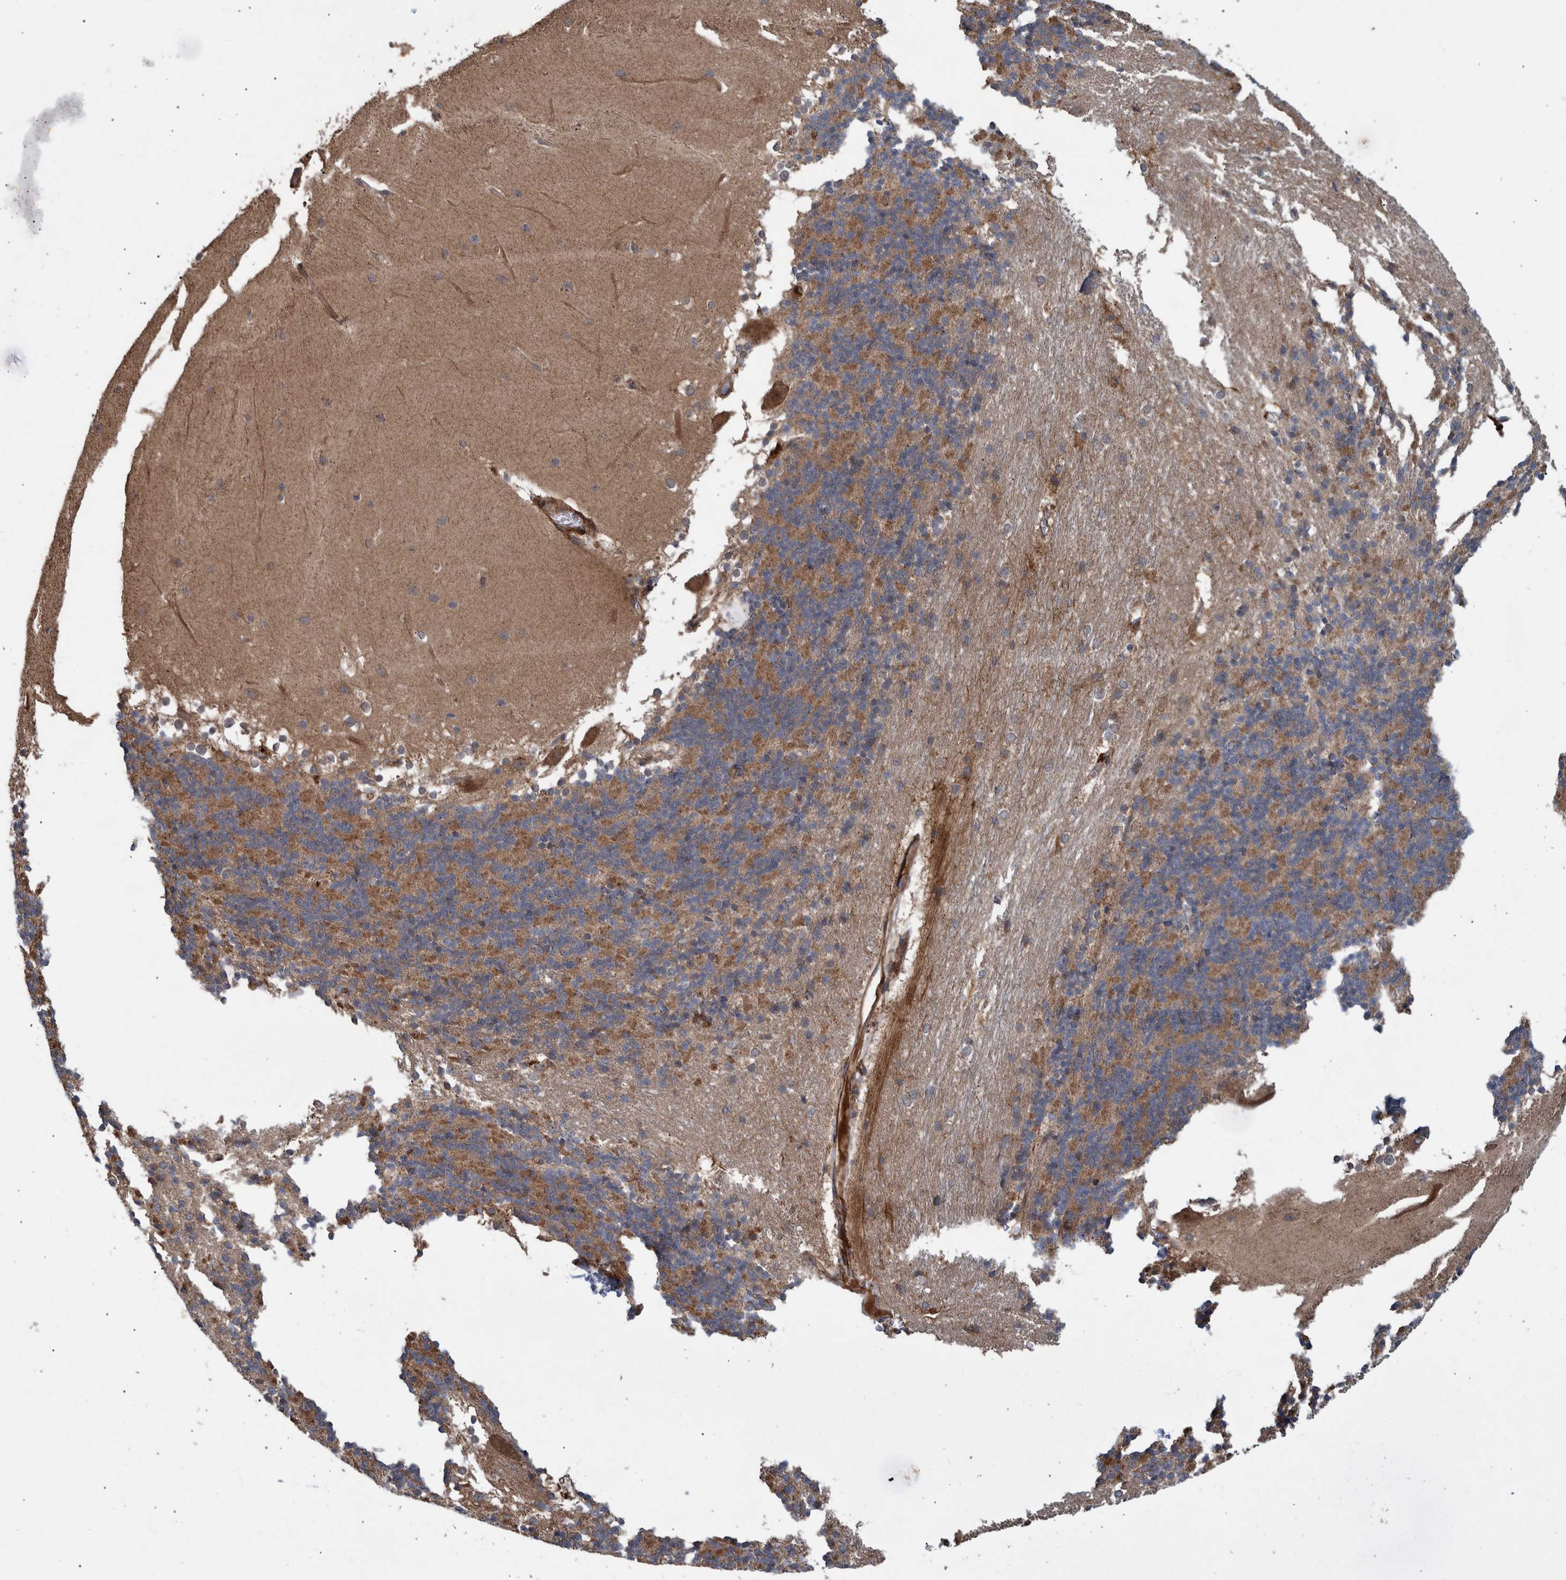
{"staining": {"intensity": "weak", "quantity": "25%-75%", "location": "cytoplasmic/membranous"}, "tissue": "cerebellum", "cell_type": "Cells in granular layer", "image_type": "normal", "snomed": [{"axis": "morphology", "description": "Normal tissue, NOS"}, {"axis": "topography", "description": "Cerebellum"}], "caption": "Immunohistochemical staining of benign human cerebellum demonstrates 25%-75% levels of weak cytoplasmic/membranous protein expression in approximately 25%-75% of cells in granular layer. (brown staining indicates protein expression, while blue staining denotes nuclei).", "gene": "B3GNTL1", "patient": {"sex": "female", "age": 19}}